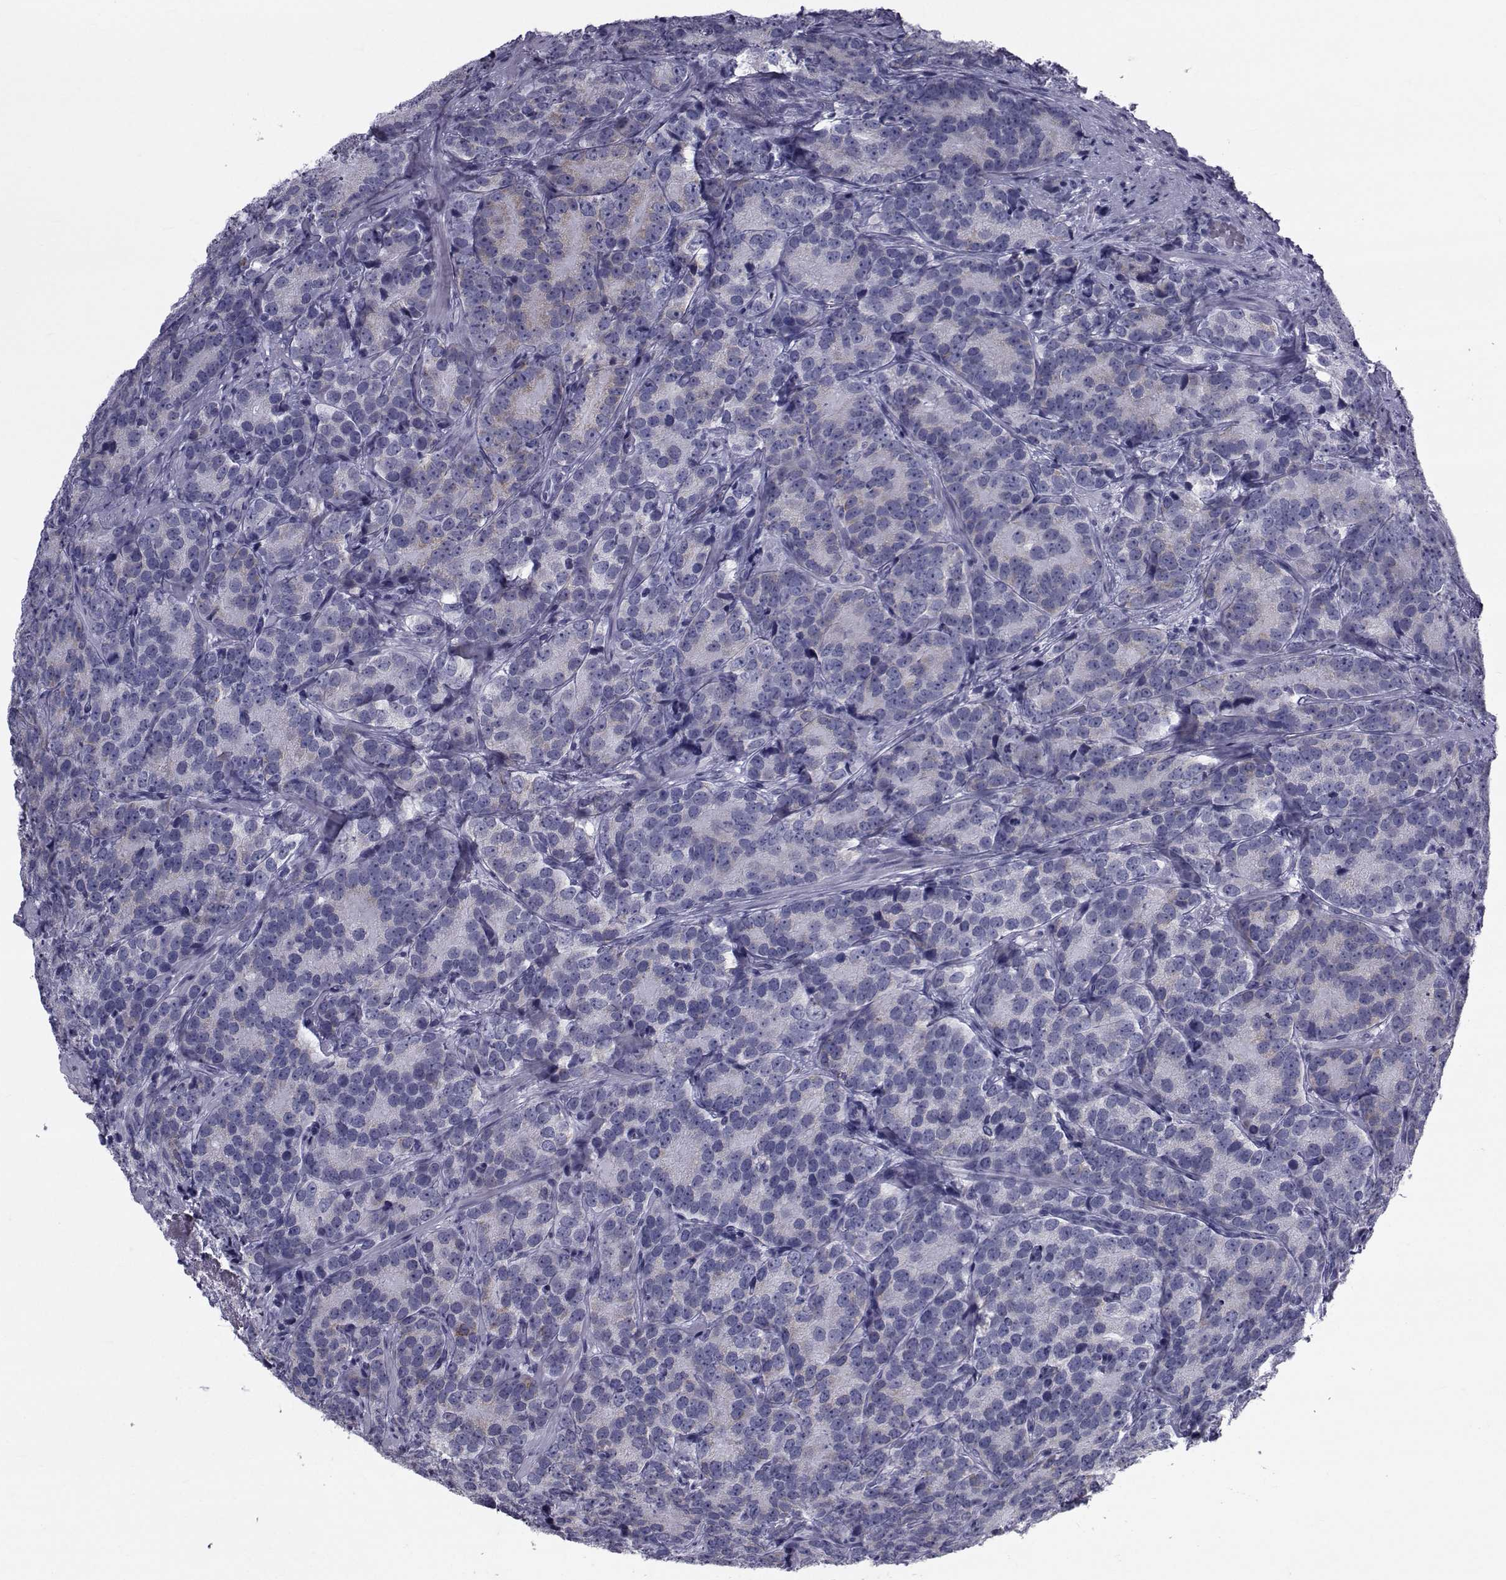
{"staining": {"intensity": "moderate", "quantity": "<25%", "location": "cytoplasmic/membranous"}, "tissue": "prostate cancer", "cell_type": "Tumor cells", "image_type": "cancer", "snomed": [{"axis": "morphology", "description": "Adenocarcinoma, NOS"}, {"axis": "topography", "description": "Prostate"}], "caption": "An image showing moderate cytoplasmic/membranous positivity in approximately <25% of tumor cells in adenocarcinoma (prostate), as visualized by brown immunohistochemical staining.", "gene": "FDXR", "patient": {"sex": "male", "age": 71}}